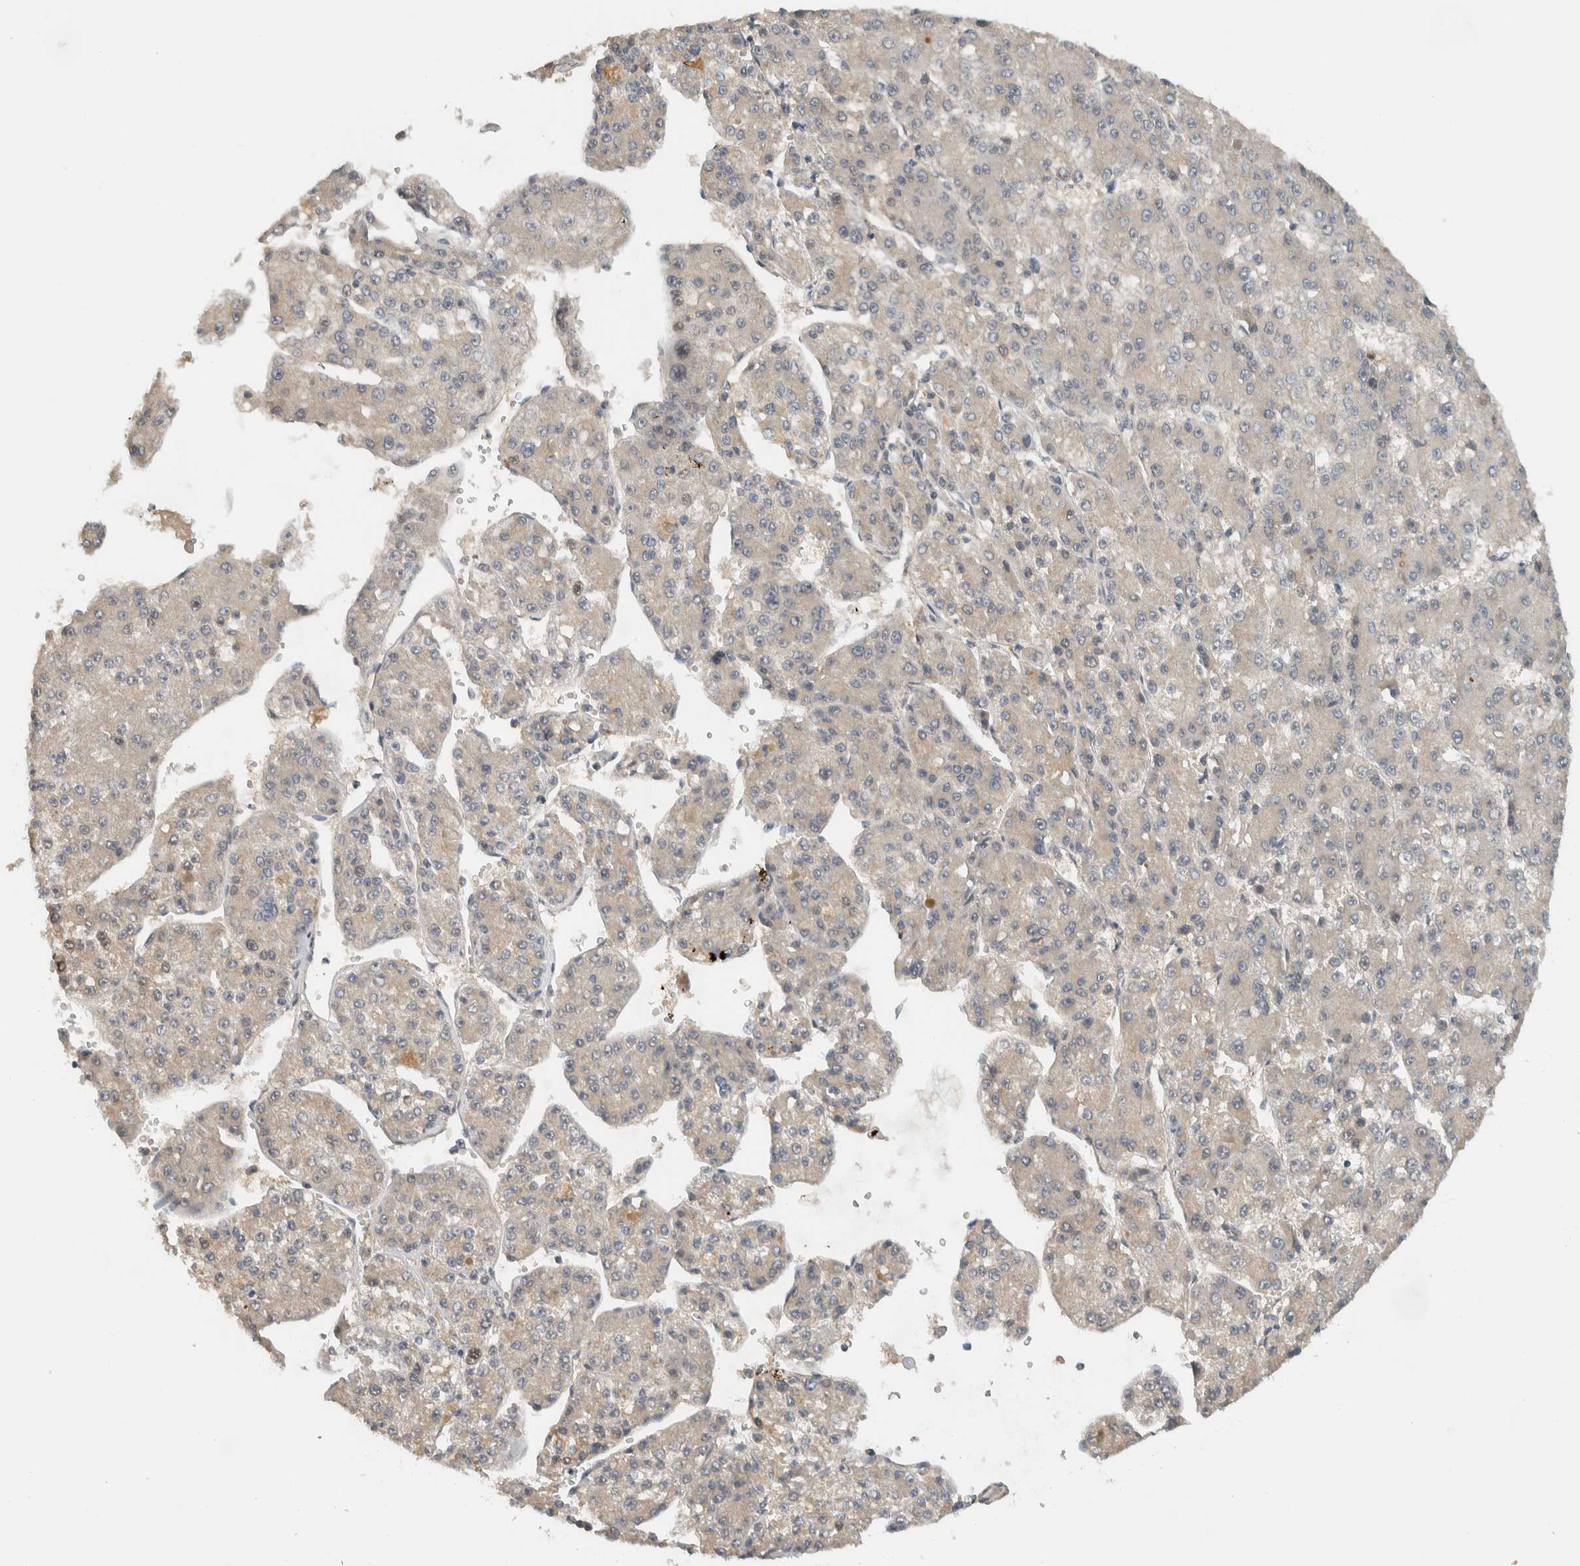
{"staining": {"intensity": "weak", "quantity": ">75%", "location": "cytoplasmic/membranous"}, "tissue": "liver cancer", "cell_type": "Tumor cells", "image_type": "cancer", "snomed": [{"axis": "morphology", "description": "Carcinoma, Hepatocellular, NOS"}, {"axis": "topography", "description": "Liver"}], "caption": "Hepatocellular carcinoma (liver) tissue displays weak cytoplasmic/membranous positivity in approximately >75% of tumor cells The protein of interest is shown in brown color, while the nuclei are stained blue.", "gene": "MPRIP", "patient": {"sex": "female", "age": 73}}